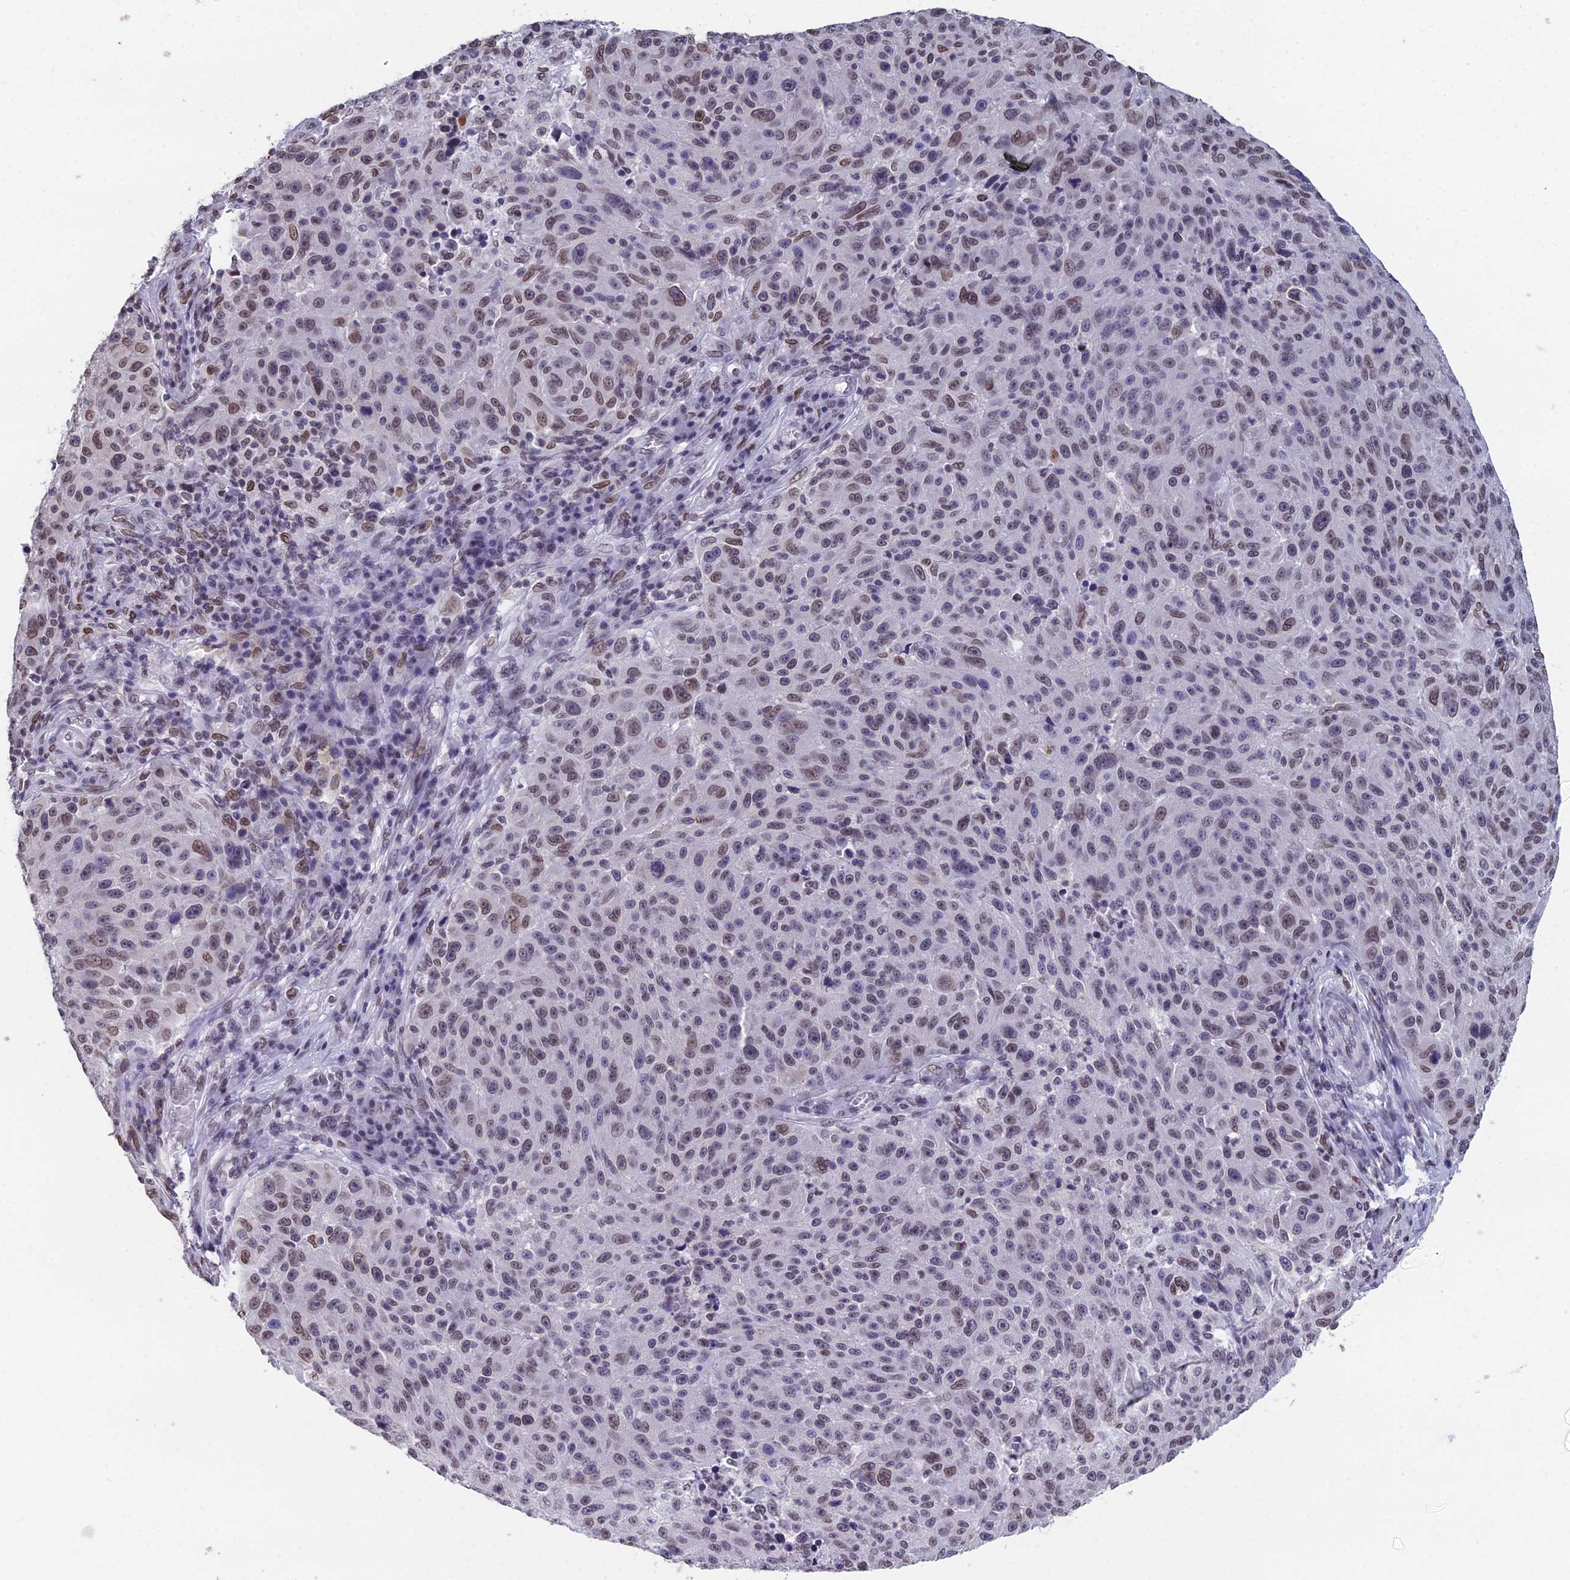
{"staining": {"intensity": "moderate", "quantity": "25%-75%", "location": "nuclear"}, "tissue": "melanoma", "cell_type": "Tumor cells", "image_type": "cancer", "snomed": [{"axis": "morphology", "description": "Malignant melanoma, NOS"}, {"axis": "topography", "description": "Skin"}], "caption": "Immunohistochemistry (IHC) photomicrograph of neoplastic tissue: human malignant melanoma stained using IHC shows medium levels of moderate protein expression localized specifically in the nuclear of tumor cells, appearing as a nuclear brown color.", "gene": "CCDC97", "patient": {"sex": "male", "age": 53}}